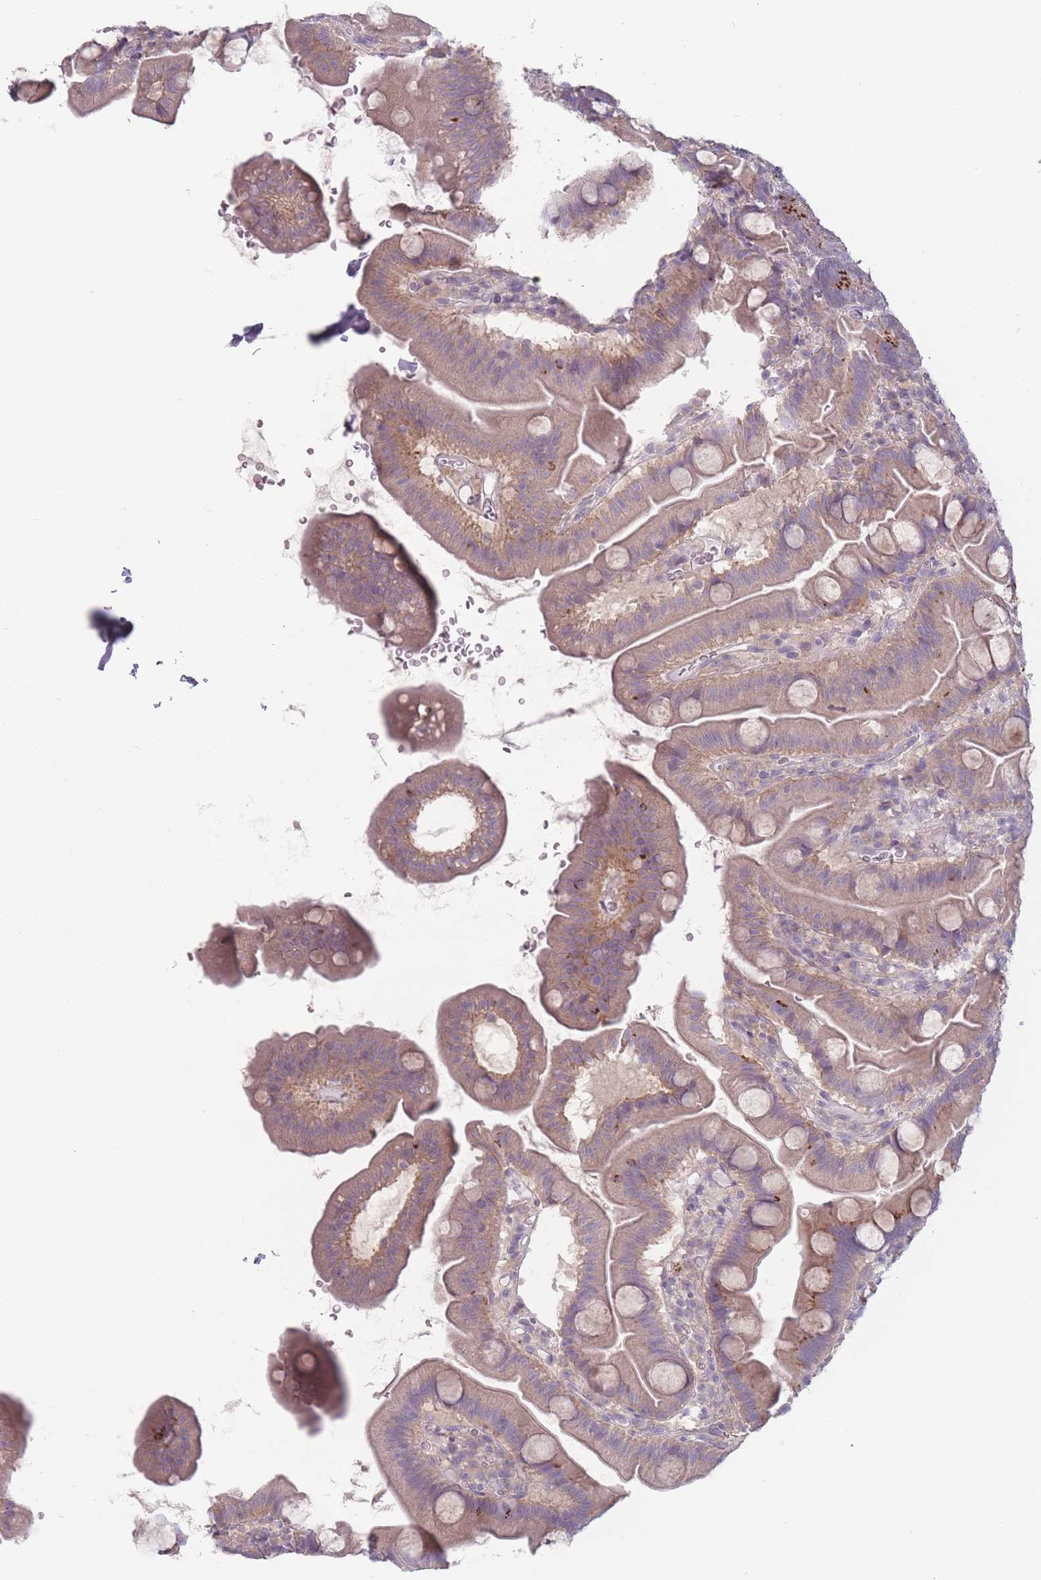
{"staining": {"intensity": "weak", "quantity": "25%-75%", "location": "cytoplasmic/membranous"}, "tissue": "small intestine", "cell_type": "Glandular cells", "image_type": "normal", "snomed": [{"axis": "morphology", "description": "Normal tissue, NOS"}, {"axis": "topography", "description": "Small intestine"}], "caption": "Immunohistochemical staining of benign small intestine shows low levels of weak cytoplasmic/membranous staining in approximately 25%-75% of glandular cells. The protein is stained brown, and the nuclei are stained in blue (DAB IHC with brightfield microscopy, high magnification).", "gene": "AKAIN1", "patient": {"sex": "female", "age": 68}}